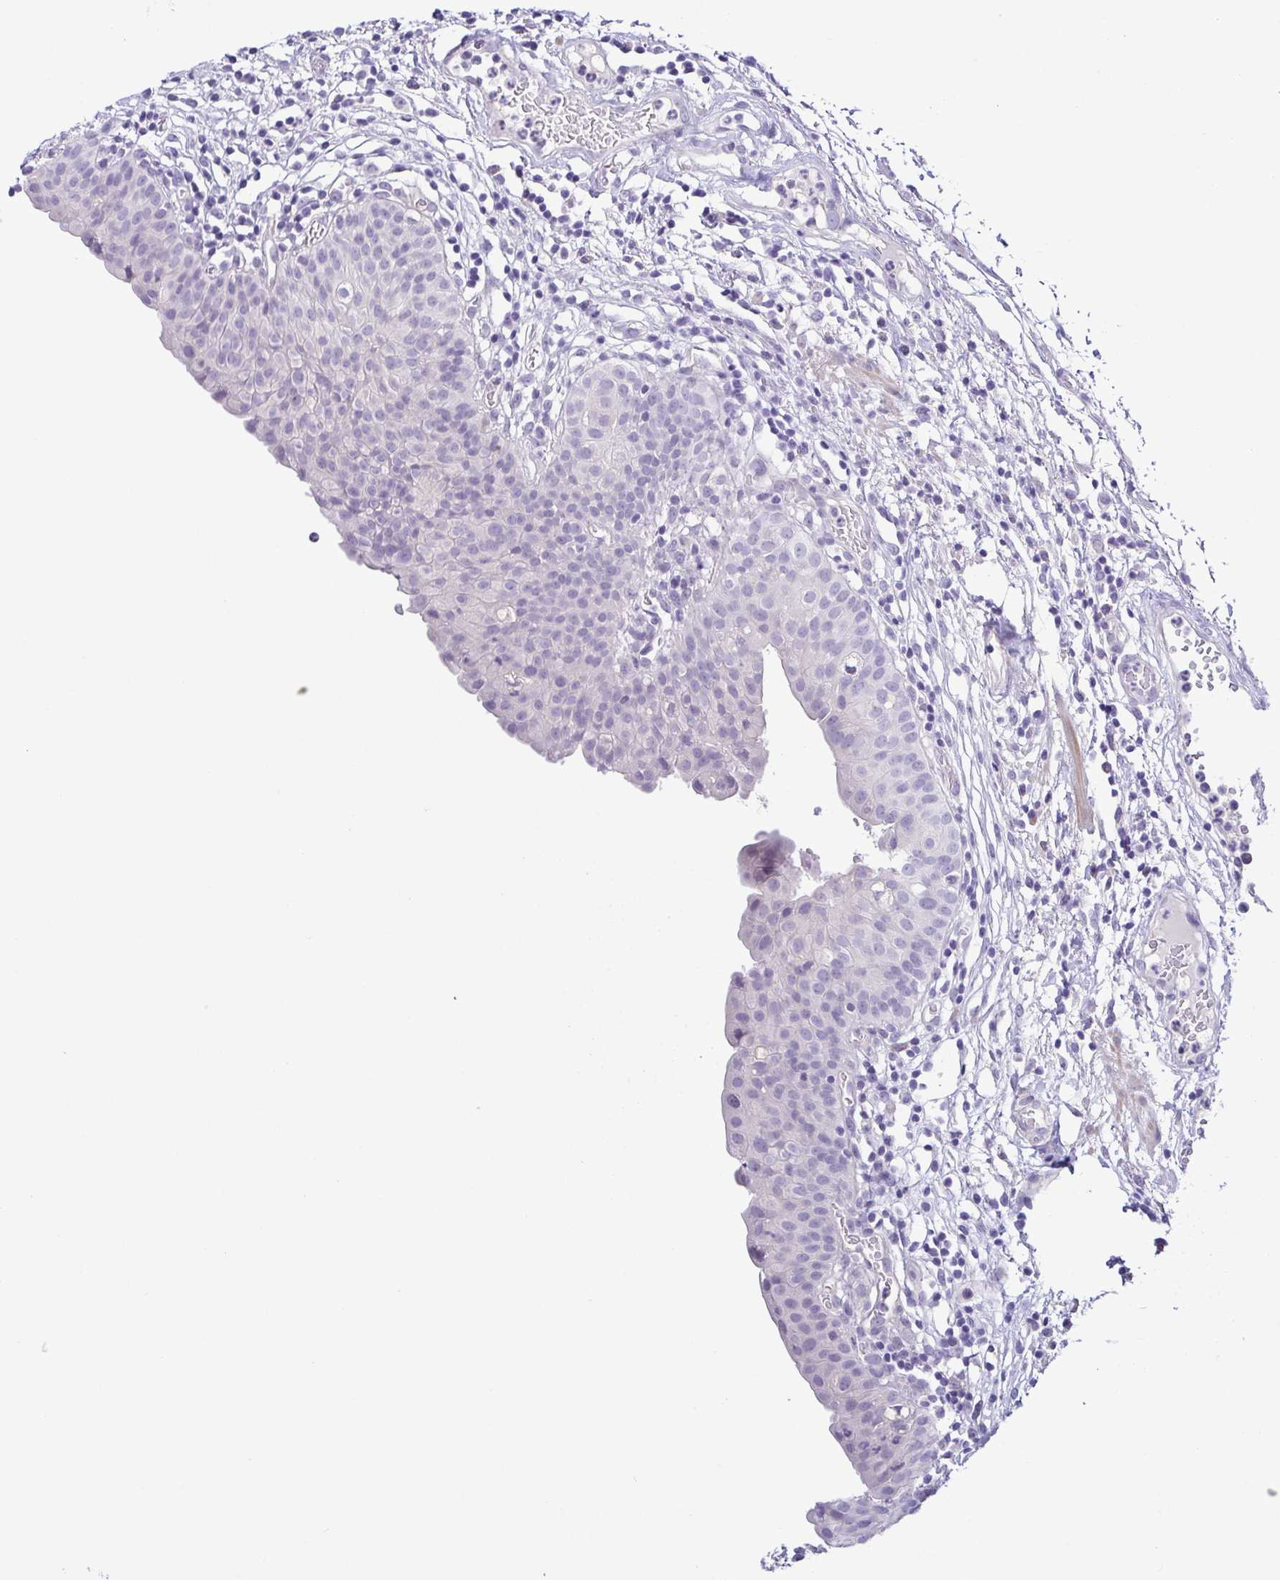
{"staining": {"intensity": "negative", "quantity": "none", "location": "none"}, "tissue": "urinary bladder", "cell_type": "Urothelial cells", "image_type": "normal", "snomed": [{"axis": "morphology", "description": "Normal tissue, NOS"}, {"axis": "morphology", "description": "Inflammation, NOS"}, {"axis": "topography", "description": "Urinary bladder"}], "caption": "High magnification brightfield microscopy of unremarkable urinary bladder stained with DAB (3,3'-diaminobenzidine) (brown) and counterstained with hematoxylin (blue): urothelial cells show no significant expression.", "gene": "TERT", "patient": {"sex": "male", "age": 57}}